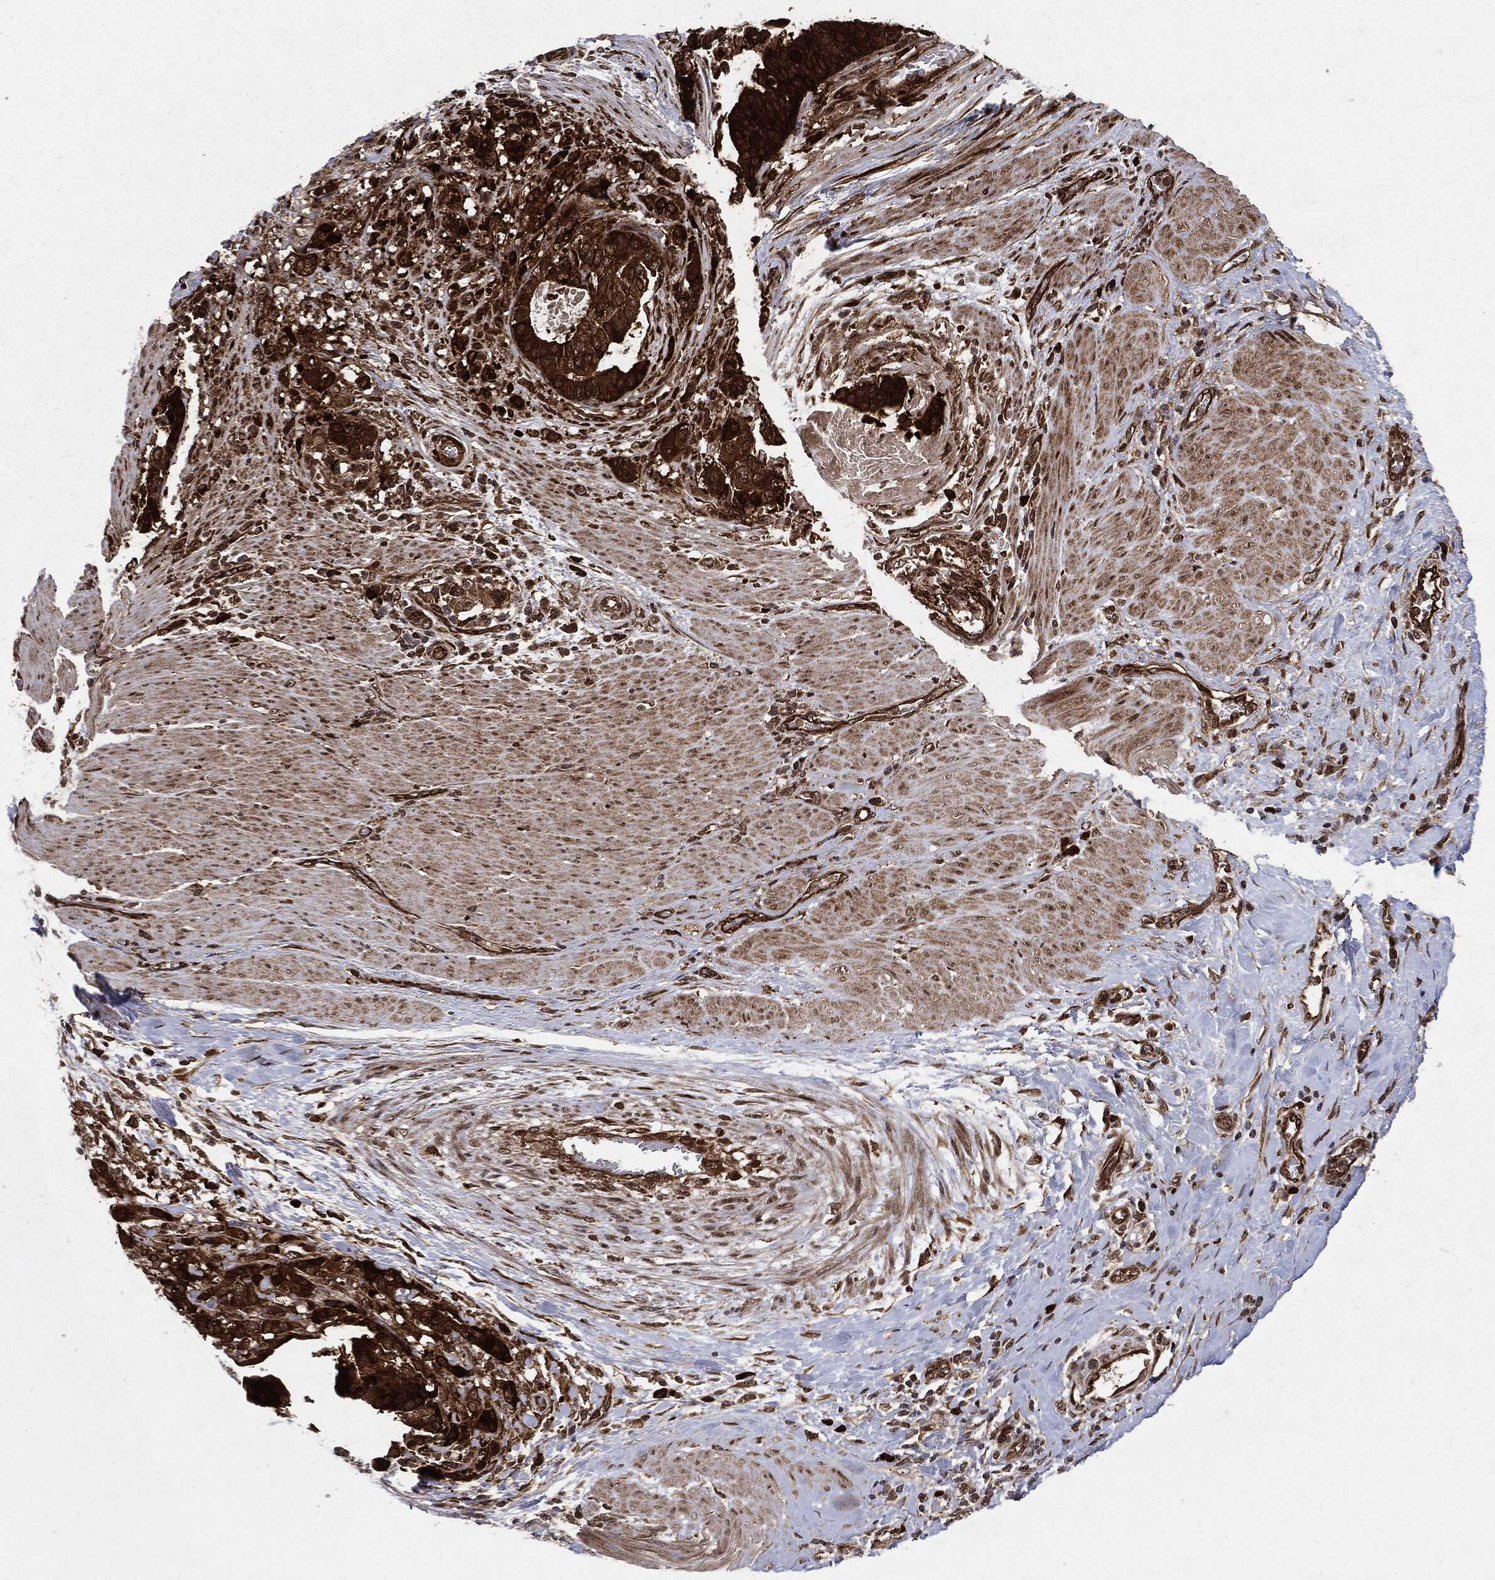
{"staining": {"intensity": "moderate", "quantity": ">75%", "location": "cytoplasmic/membranous"}, "tissue": "stomach cancer", "cell_type": "Tumor cells", "image_type": "cancer", "snomed": [{"axis": "morphology", "description": "Adenocarcinoma, NOS"}, {"axis": "topography", "description": "Stomach"}], "caption": "Moderate cytoplasmic/membranous protein positivity is present in about >75% of tumor cells in stomach cancer (adenocarcinoma).", "gene": "OTUB1", "patient": {"sex": "male", "age": 48}}